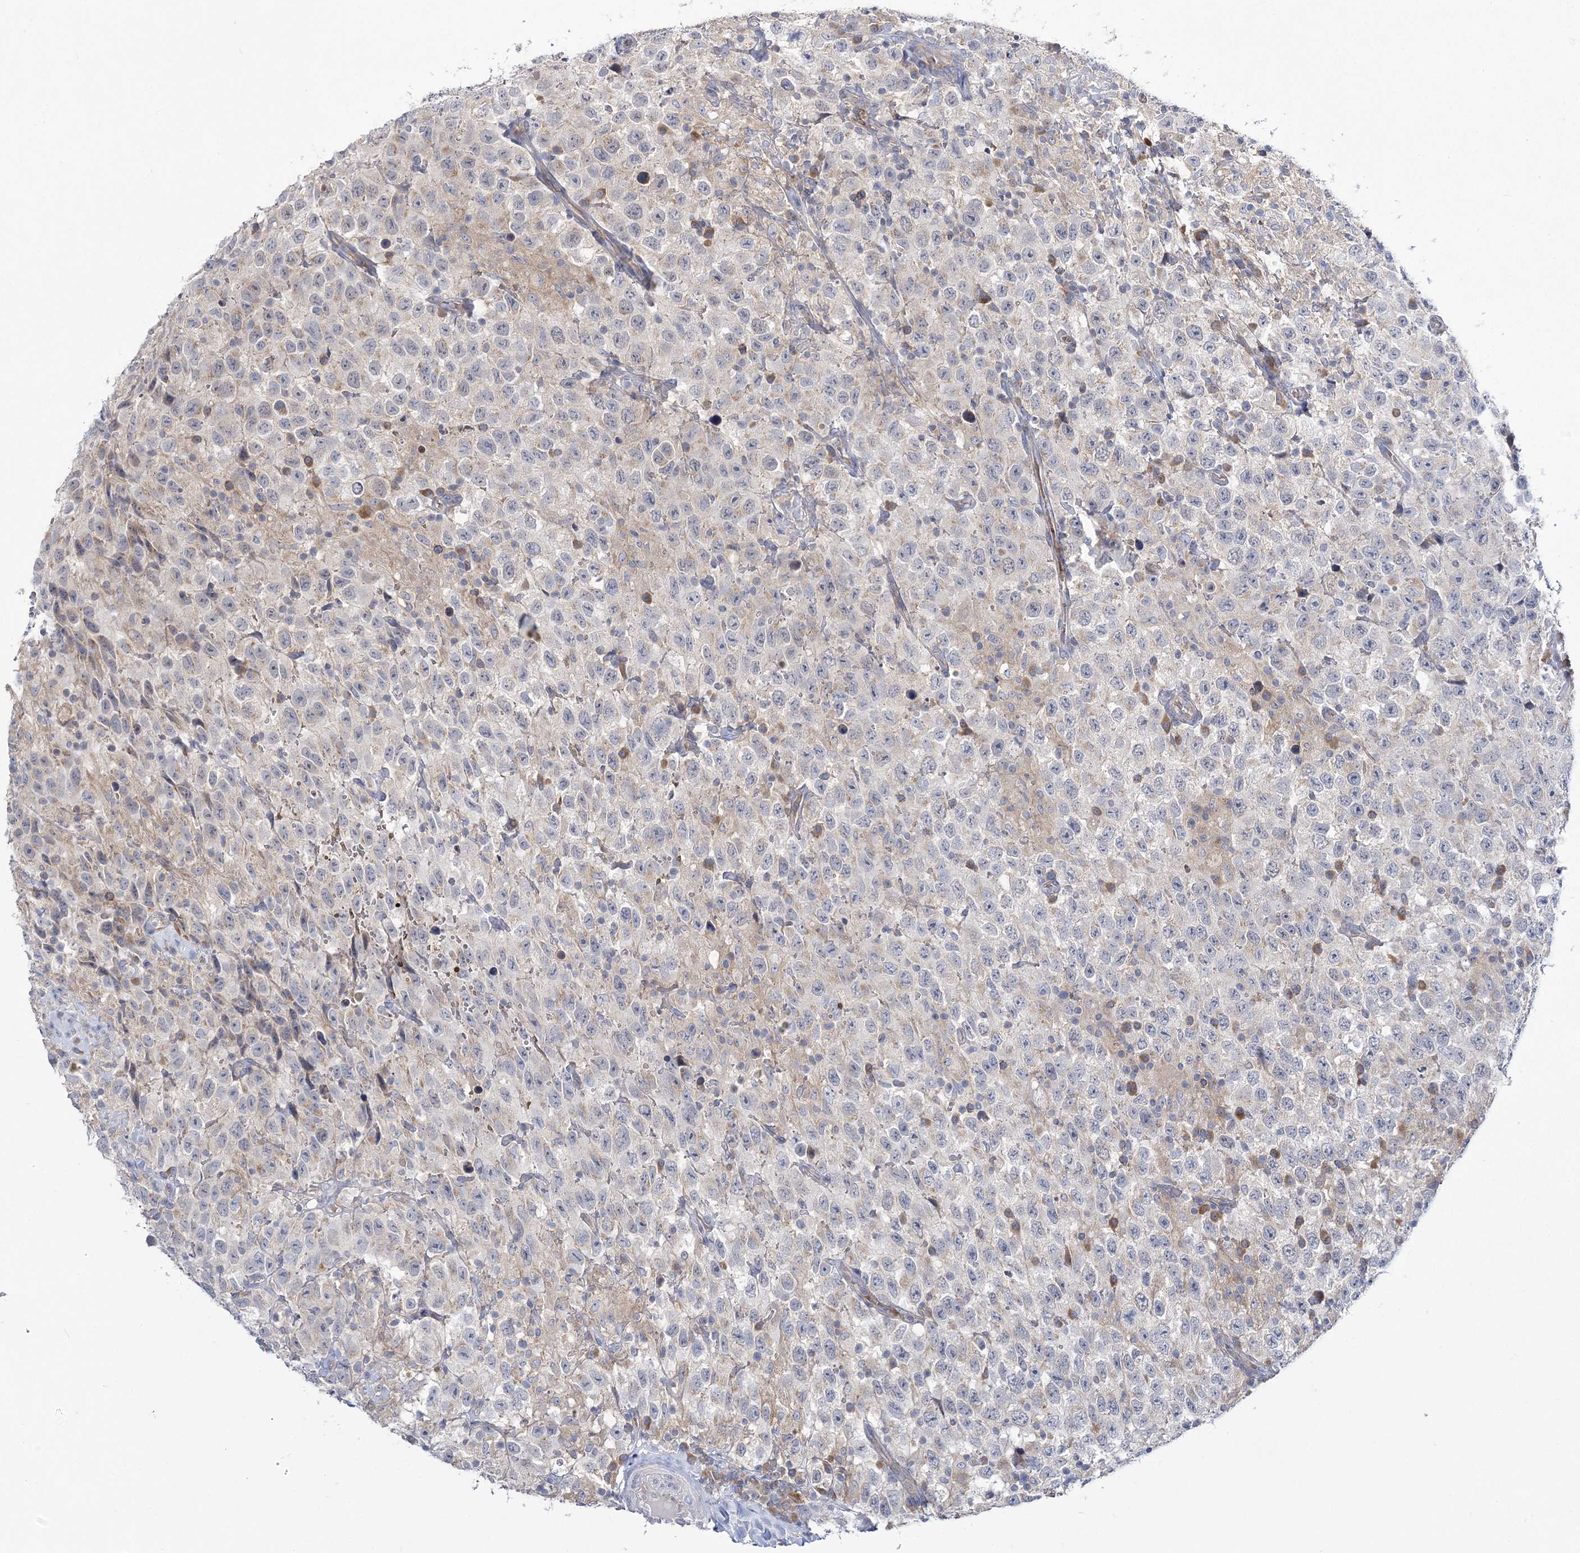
{"staining": {"intensity": "negative", "quantity": "none", "location": "none"}, "tissue": "testis cancer", "cell_type": "Tumor cells", "image_type": "cancer", "snomed": [{"axis": "morphology", "description": "Seminoma, NOS"}, {"axis": "topography", "description": "Testis"}], "caption": "DAB immunohistochemical staining of testis cancer (seminoma) demonstrates no significant positivity in tumor cells.", "gene": "ATP11B", "patient": {"sex": "male", "age": 41}}